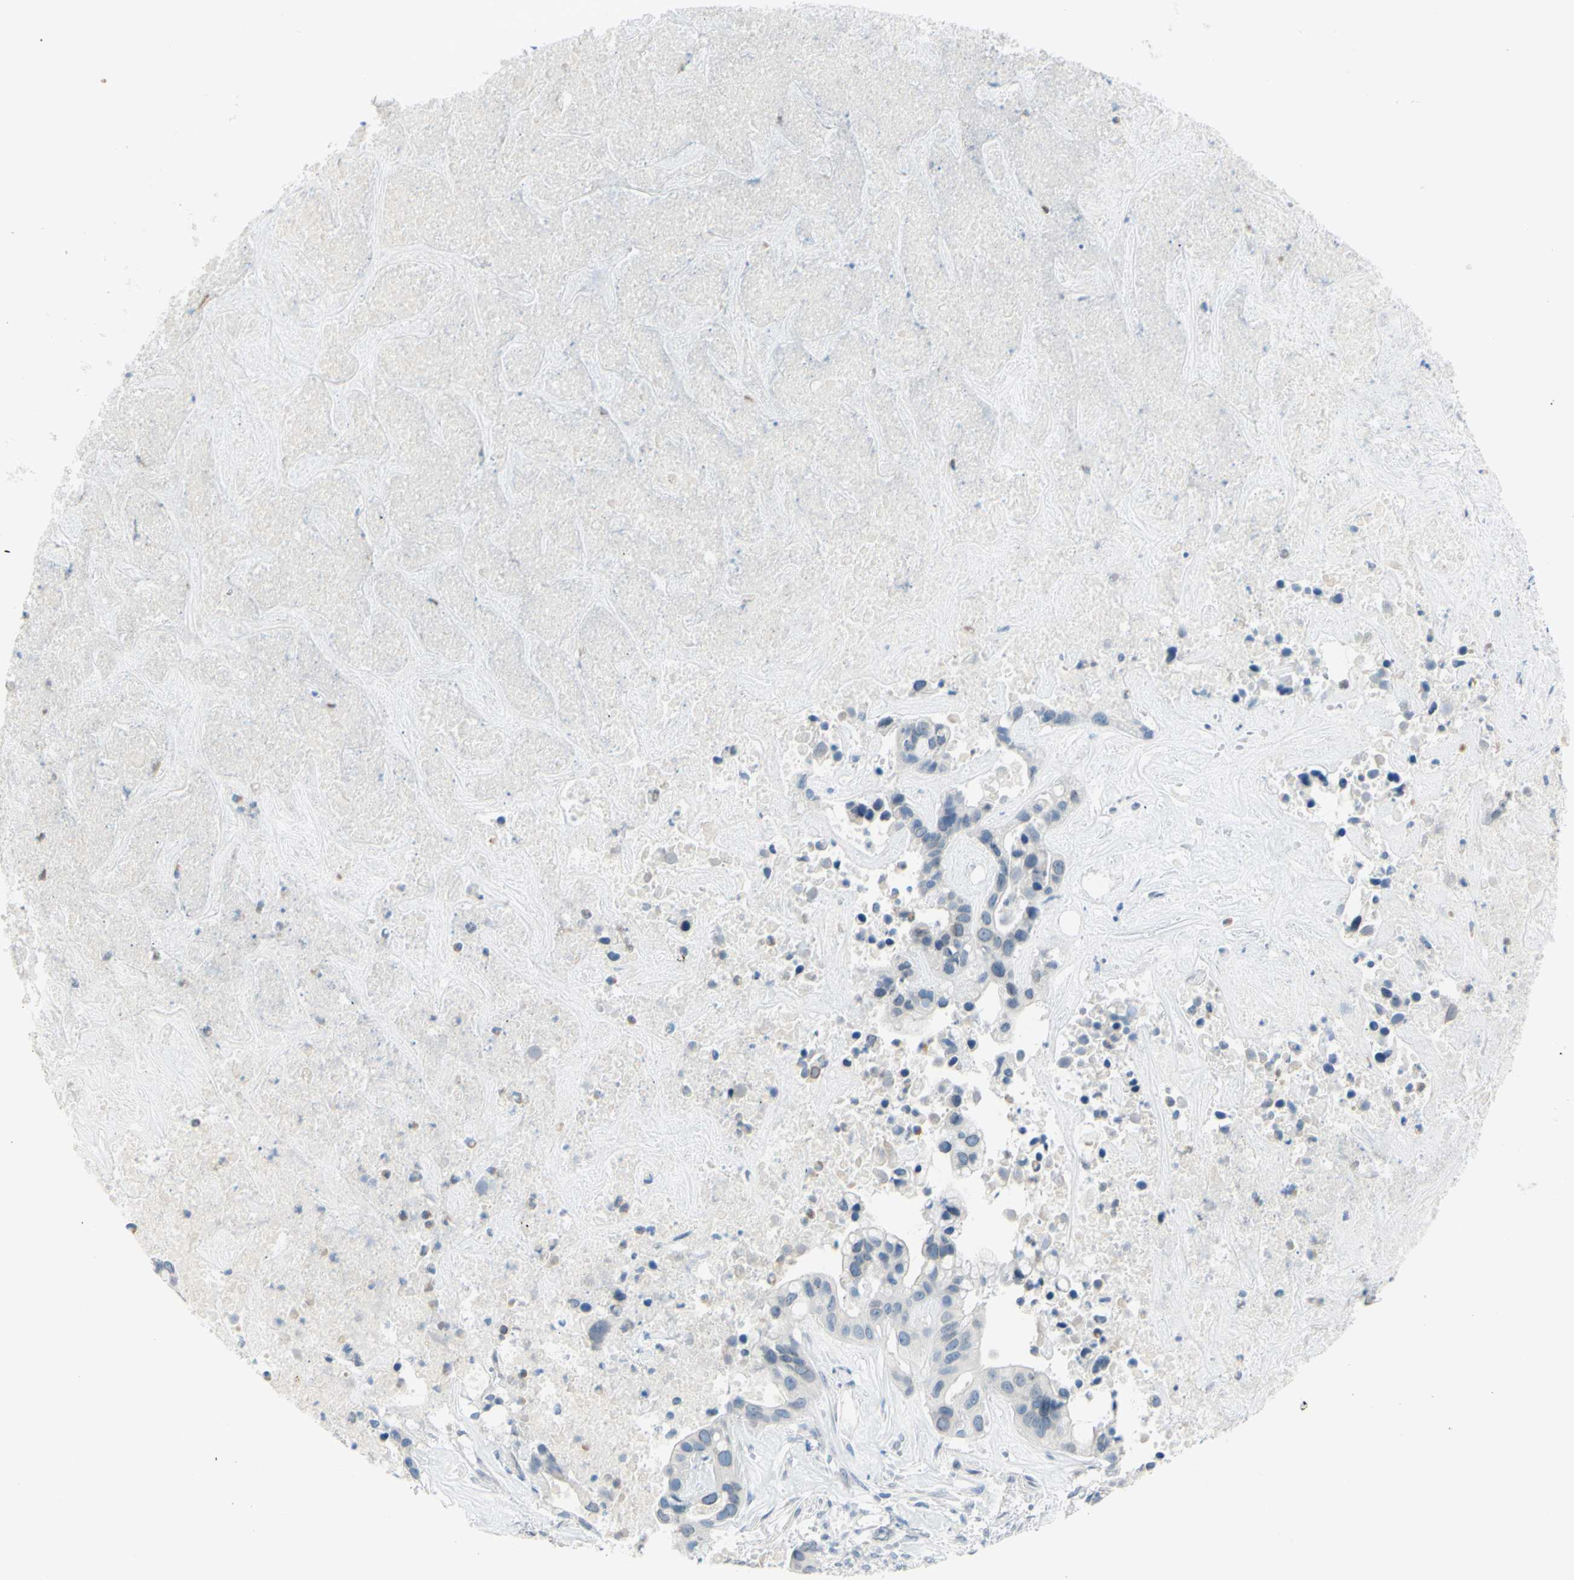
{"staining": {"intensity": "negative", "quantity": "none", "location": "none"}, "tissue": "liver cancer", "cell_type": "Tumor cells", "image_type": "cancer", "snomed": [{"axis": "morphology", "description": "Cholangiocarcinoma"}, {"axis": "topography", "description": "Liver"}], "caption": "Immunohistochemistry photomicrograph of neoplastic tissue: liver cholangiocarcinoma stained with DAB exhibits no significant protein staining in tumor cells.", "gene": "DCT", "patient": {"sex": "female", "age": 65}}